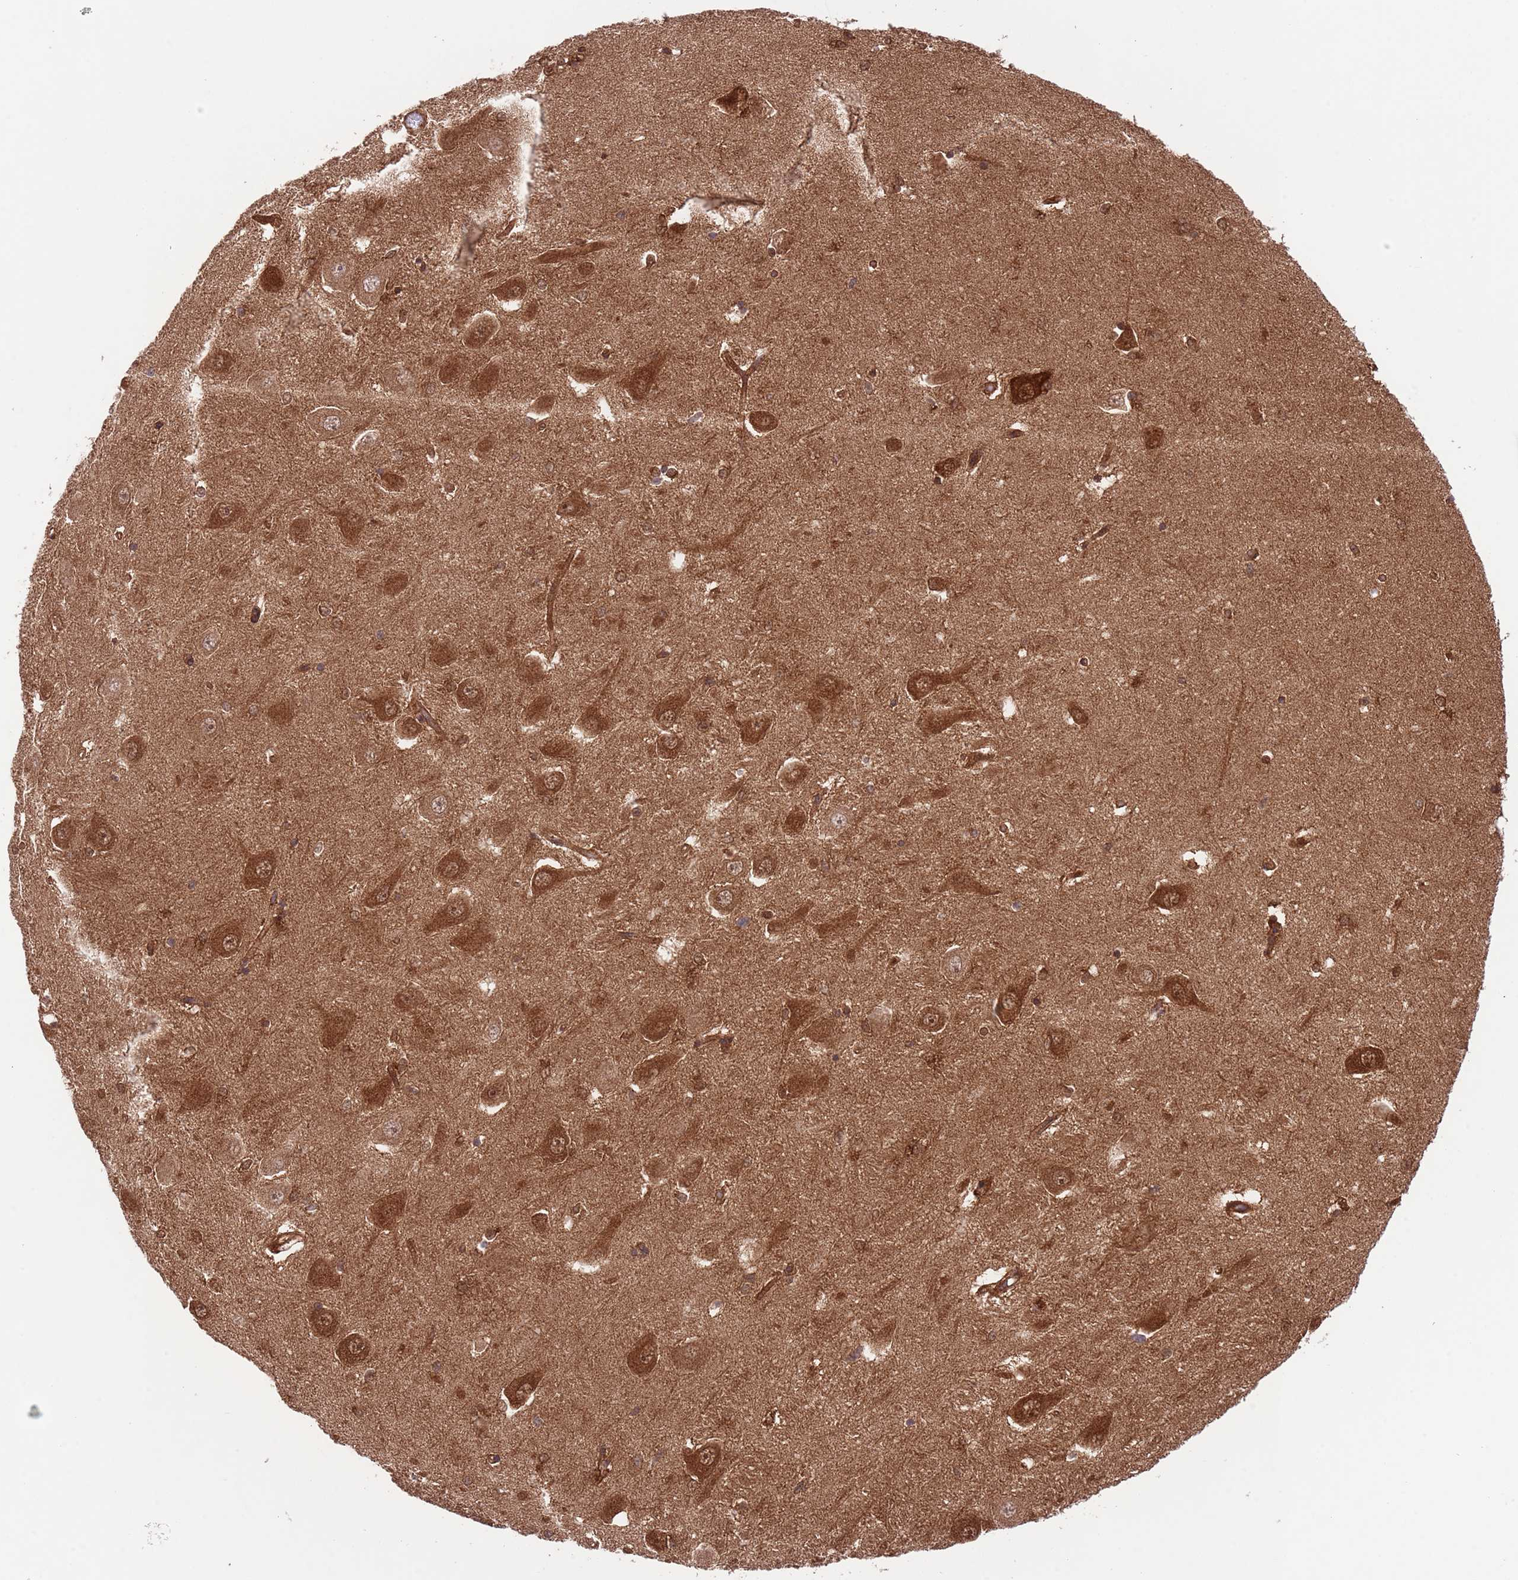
{"staining": {"intensity": "moderate", "quantity": "<25%", "location": "cytoplasmic/membranous"}, "tissue": "hippocampus", "cell_type": "Glial cells", "image_type": "normal", "snomed": [{"axis": "morphology", "description": "Normal tissue, NOS"}, {"axis": "topography", "description": "Hippocampus"}], "caption": "This micrograph exhibits benign hippocampus stained with IHC to label a protein in brown. The cytoplasmic/membranous of glial cells show moderate positivity for the protein. Nuclei are counter-stained blue.", "gene": "HDHD2", "patient": {"sex": "male", "age": 45}}